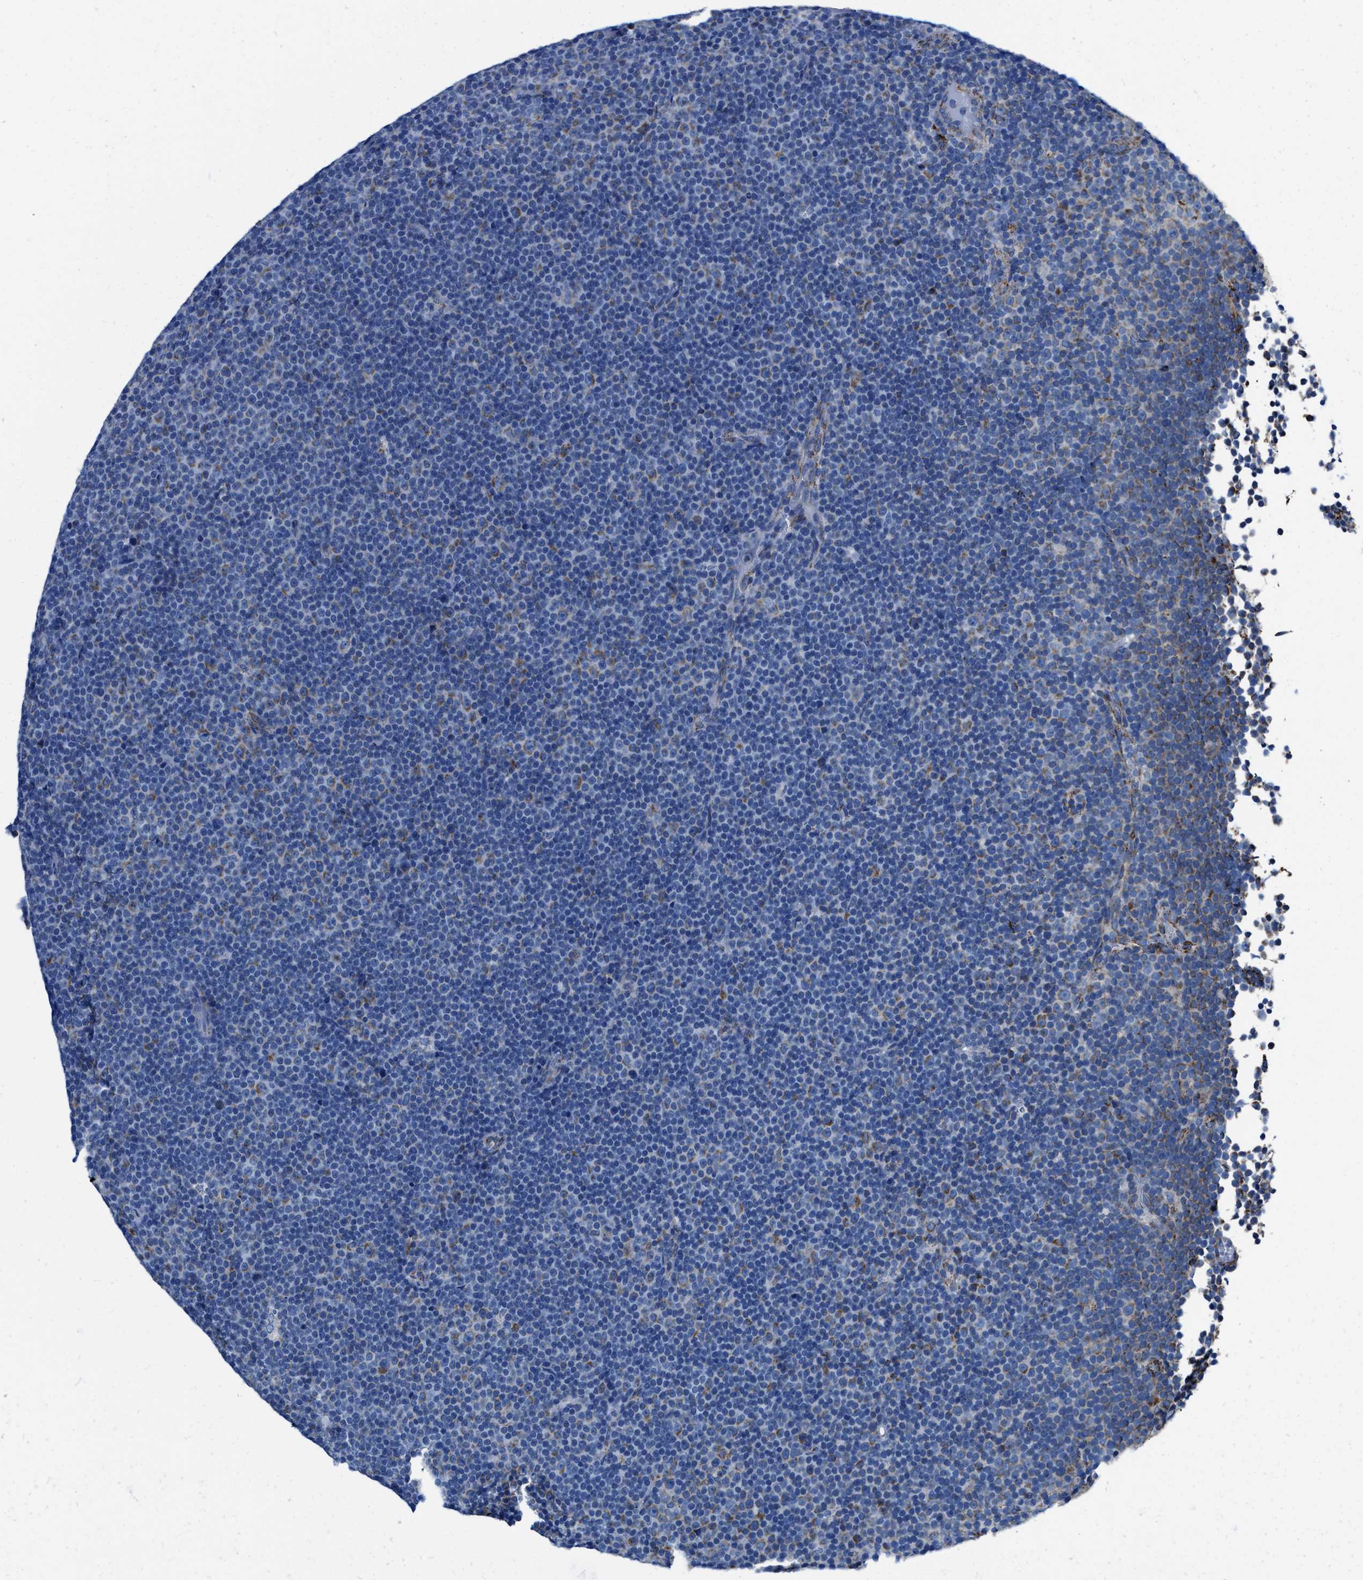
{"staining": {"intensity": "moderate", "quantity": "<25%", "location": "cytoplasmic/membranous"}, "tissue": "lymphoma", "cell_type": "Tumor cells", "image_type": "cancer", "snomed": [{"axis": "morphology", "description": "Malignant lymphoma, non-Hodgkin's type, Low grade"}, {"axis": "topography", "description": "Lymph node"}], "caption": "Immunohistochemical staining of low-grade malignant lymphoma, non-Hodgkin's type shows moderate cytoplasmic/membranous protein positivity in approximately <25% of tumor cells.", "gene": "ALDH1B1", "patient": {"sex": "female", "age": 67}}